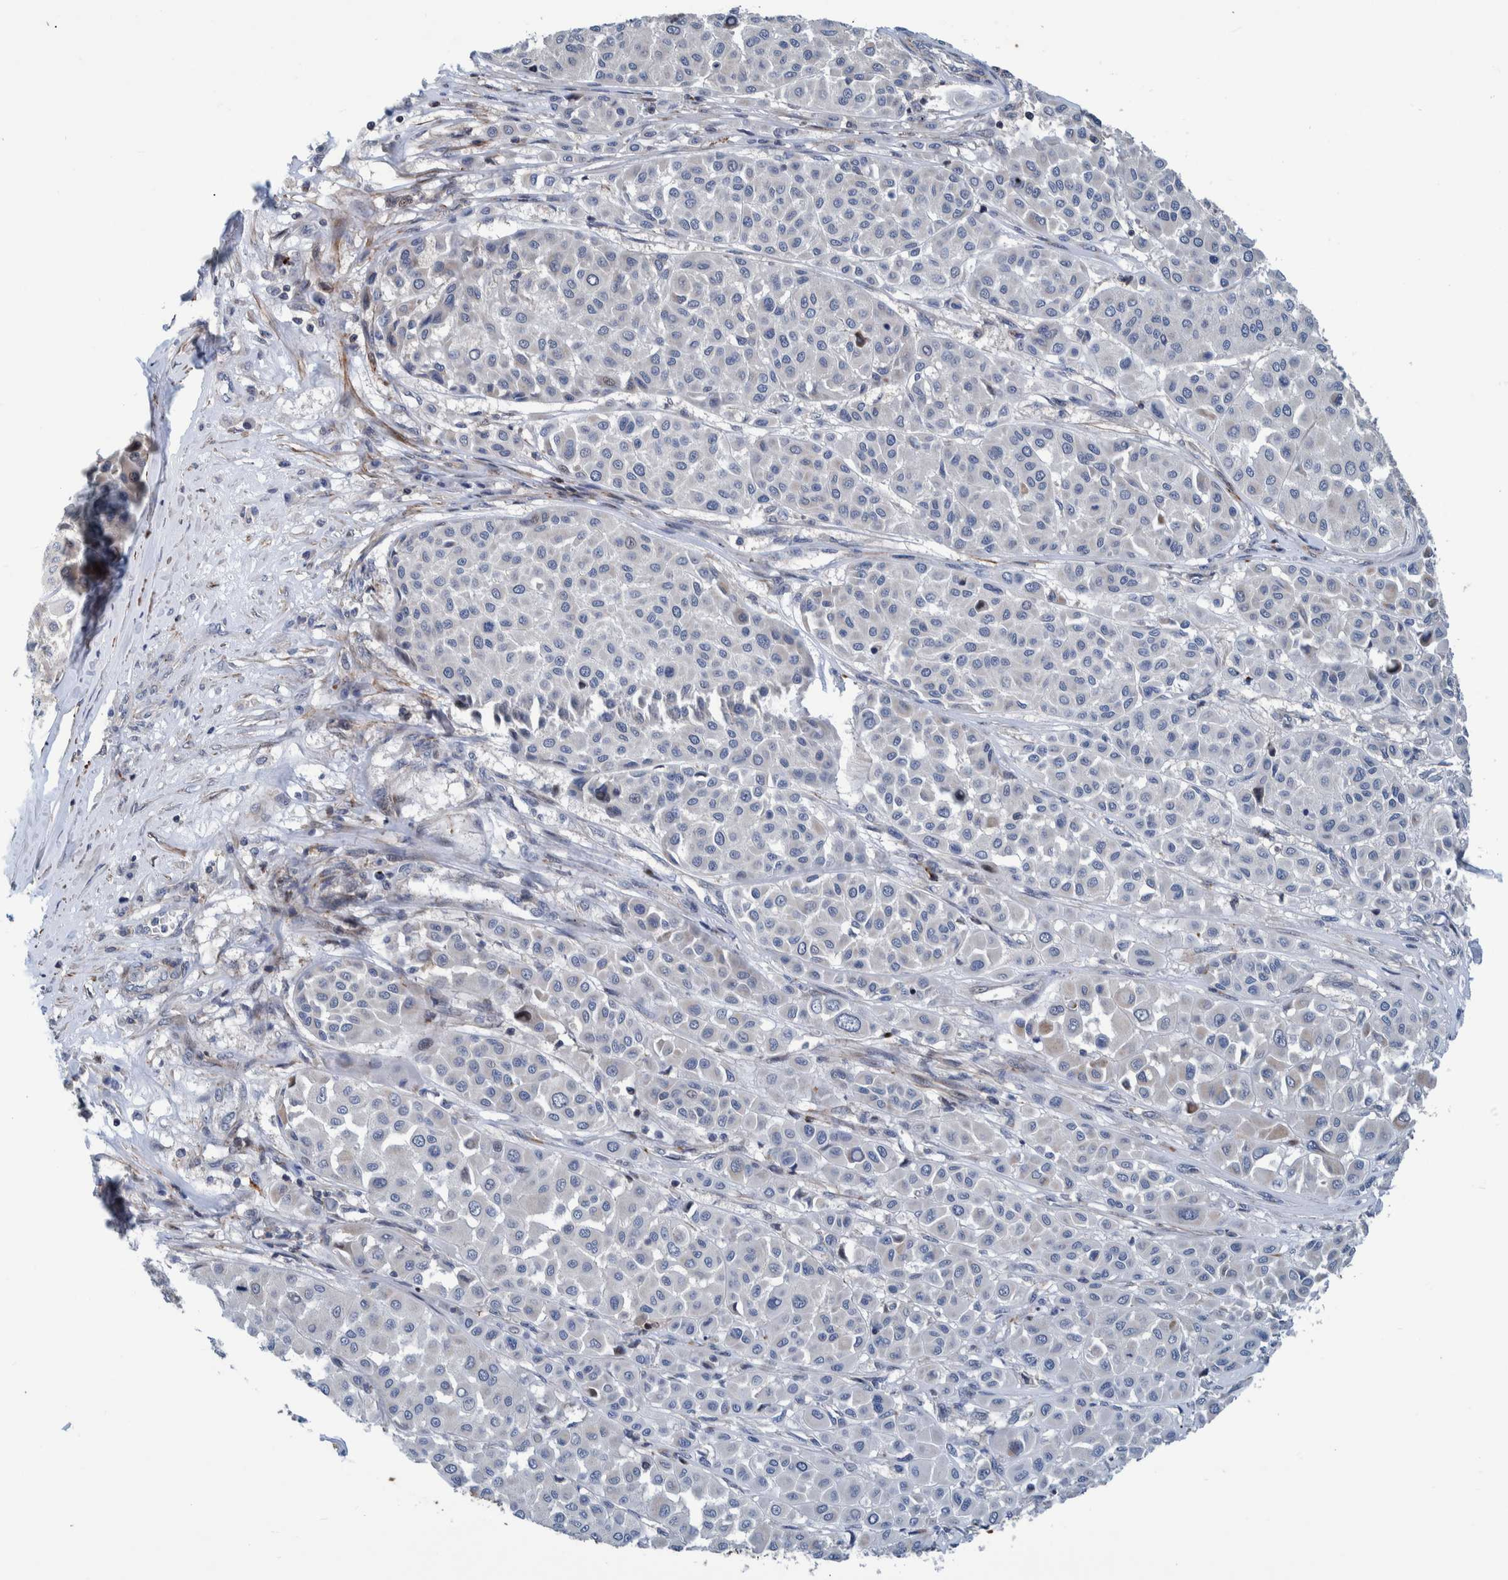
{"staining": {"intensity": "negative", "quantity": "none", "location": "none"}, "tissue": "melanoma", "cell_type": "Tumor cells", "image_type": "cancer", "snomed": [{"axis": "morphology", "description": "Malignant melanoma, Metastatic site"}, {"axis": "topography", "description": "Soft tissue"}], "caption": "This is a image of immunohistochemistry staining of malignant melanoma (metastatic site), which shows no expression in tumor cells.", "gene": "MKS1", "patient": {"sex": "male", "age": 41}}